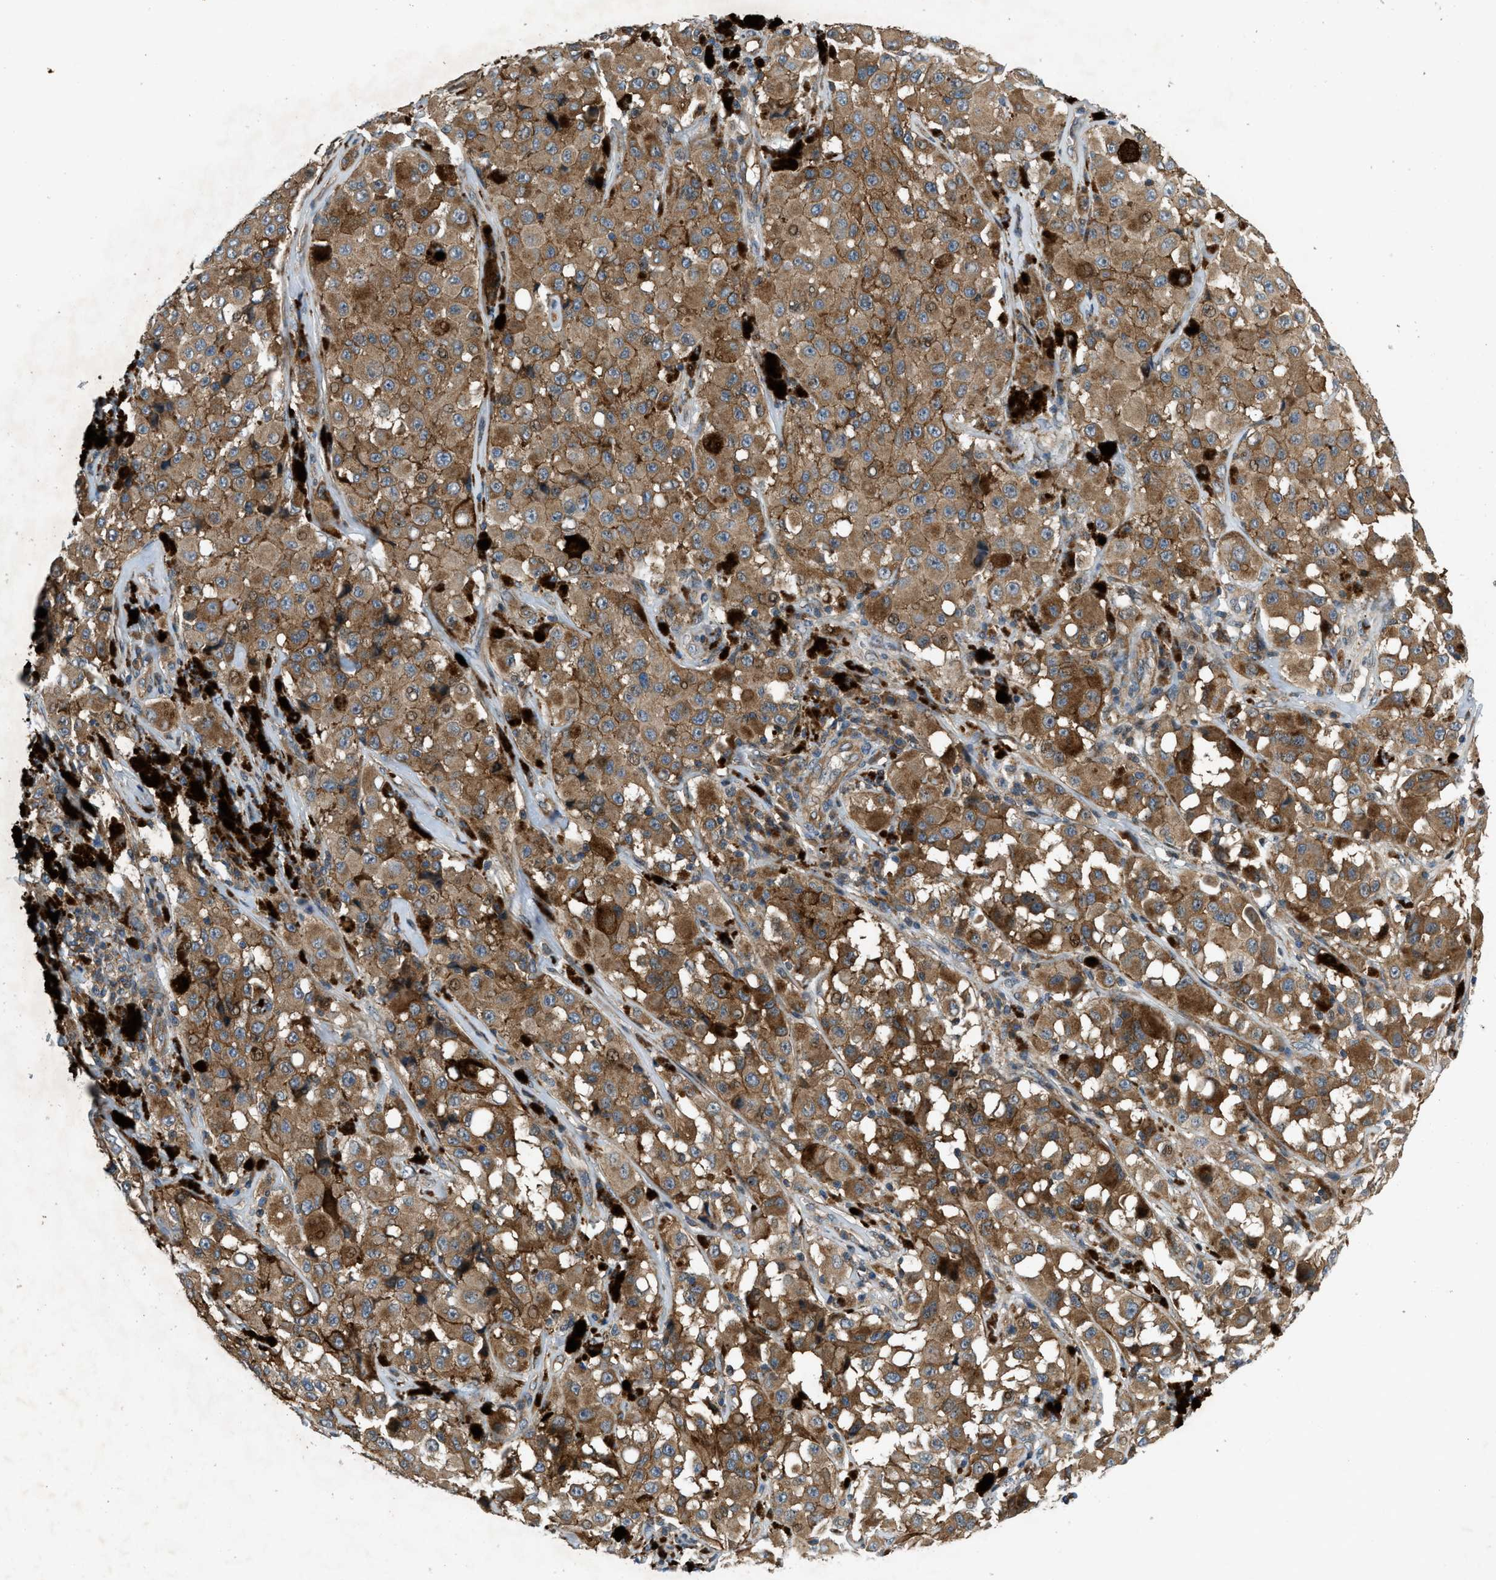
{"staining": {"intensity": "moderate", "quantity": ">75%", "location": "cytoplasmic/membranous"}, "tissue": "melanoma", "cell_type": "Tumor cells", "image_type": "cancer", "snomed": [{"axis": "morphology", "description": "Malignant melanoma, NOS"}, {"axis": "topography", "description": "Skin"}], "caption": "The immunohistochemical stain labels moderate cytoplasmic/membranous staining in tumor cells of melanoma tissue. Nuclei are stained in blue.", "gene": "CNNM3", "patient": {"sex": "male", "age": 84}}